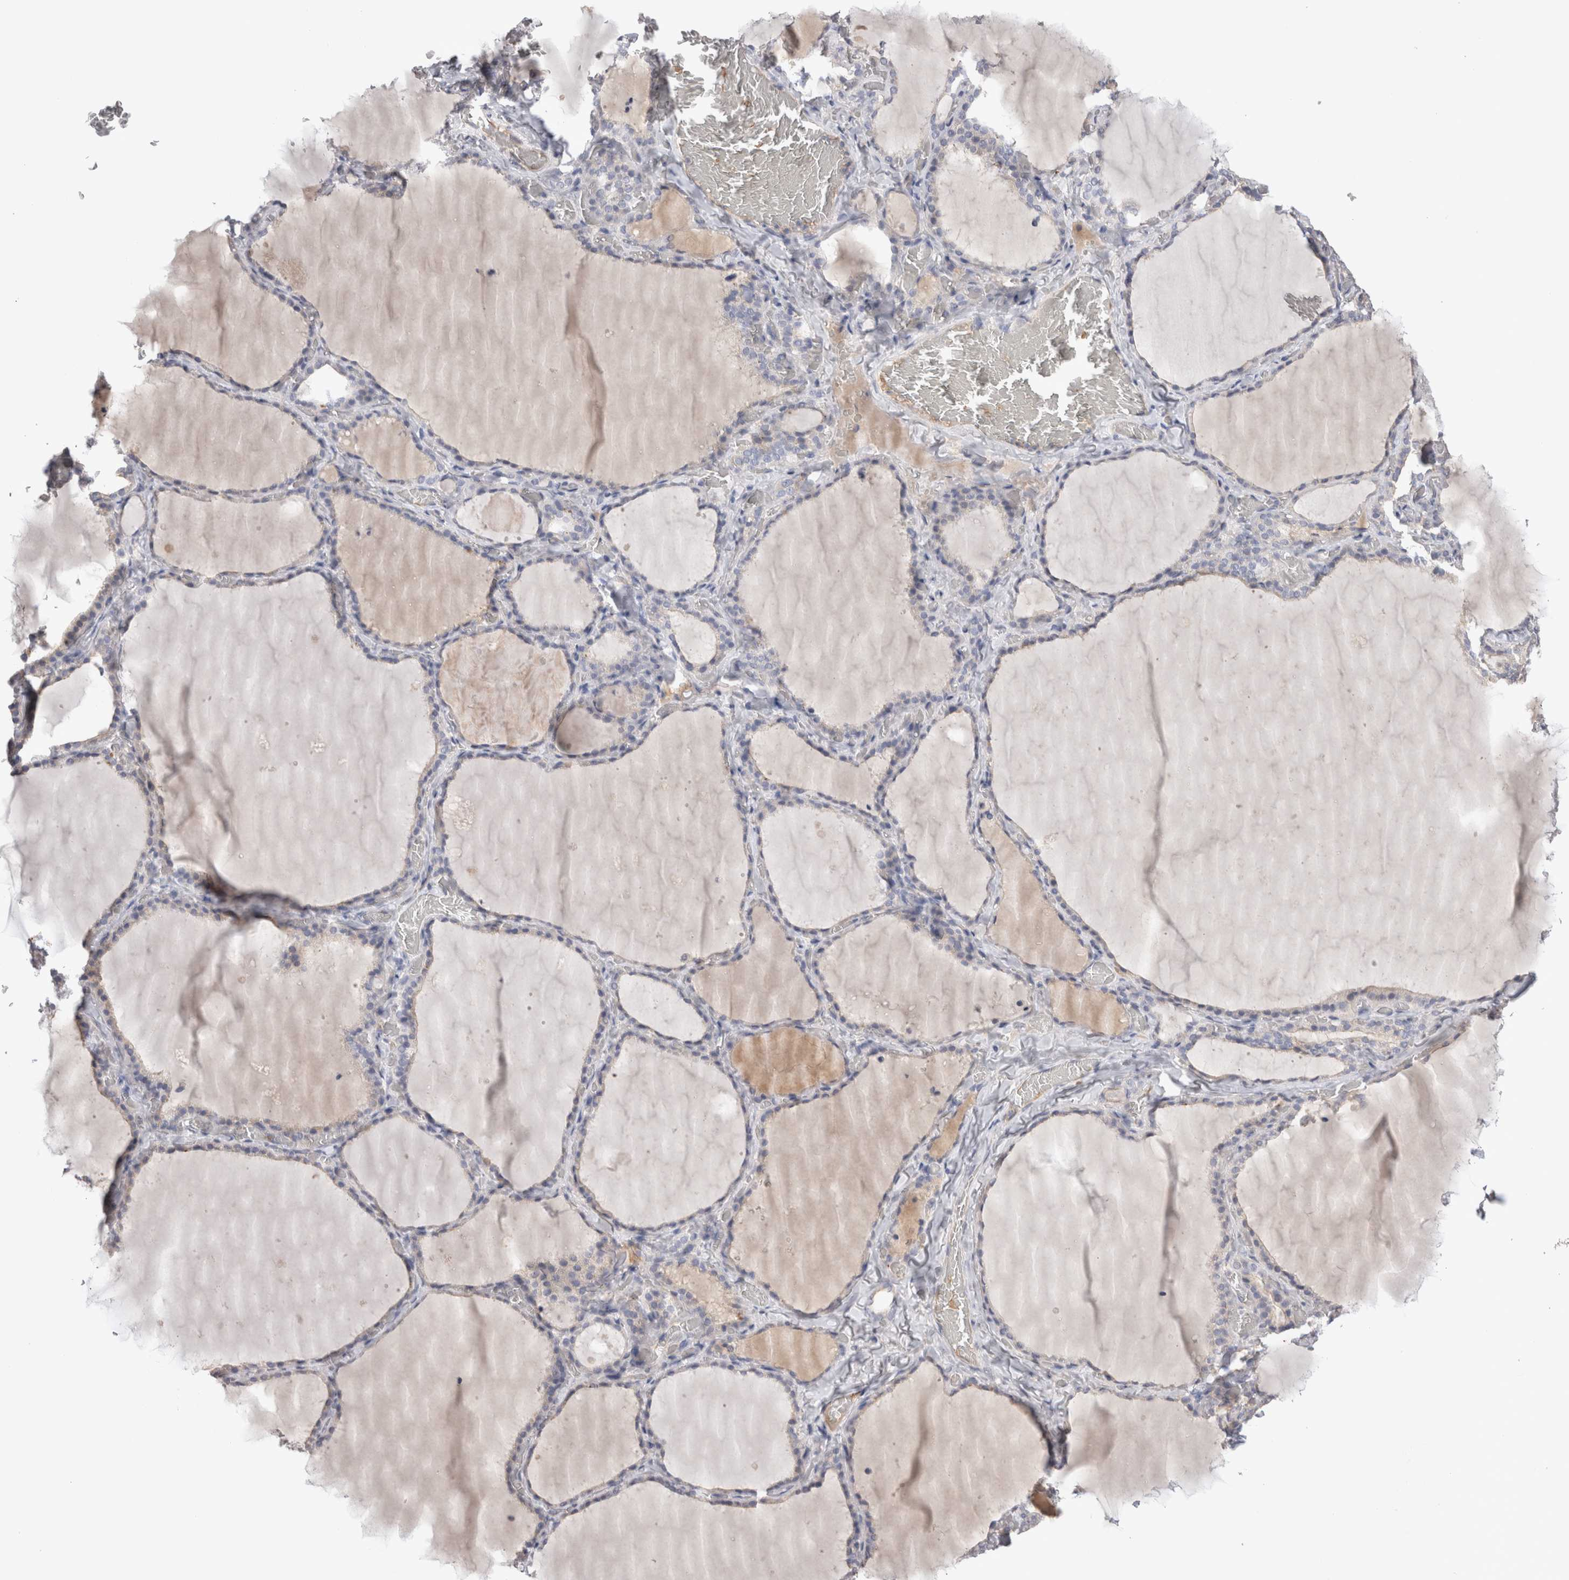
{"staining": {"intensity": "negative", "quantity": "none", "location": "none"}, "tissue": "thyroid gland", "cell_type": "Glandular cells", "image_type": "normal", "snomed": [{"axis": "morphology", "description": "Normal tissue, NOS"}, {"axis": "topography", "description": "Thyroid gland"}], "caption": "Immunohistochemistry (IHC) histopathology image of normal thyroid gland: human thyroid gland stained with DAB (3,3'-diaminobenzidine) demonstrates no significant protein staining in glandular cells. The staining is performed using DAB brown chromogen with nuclei counter-stained in using hematoxylin.", "gene": "PPP3CC", "patient": {"sex": "female", "age": 22}}